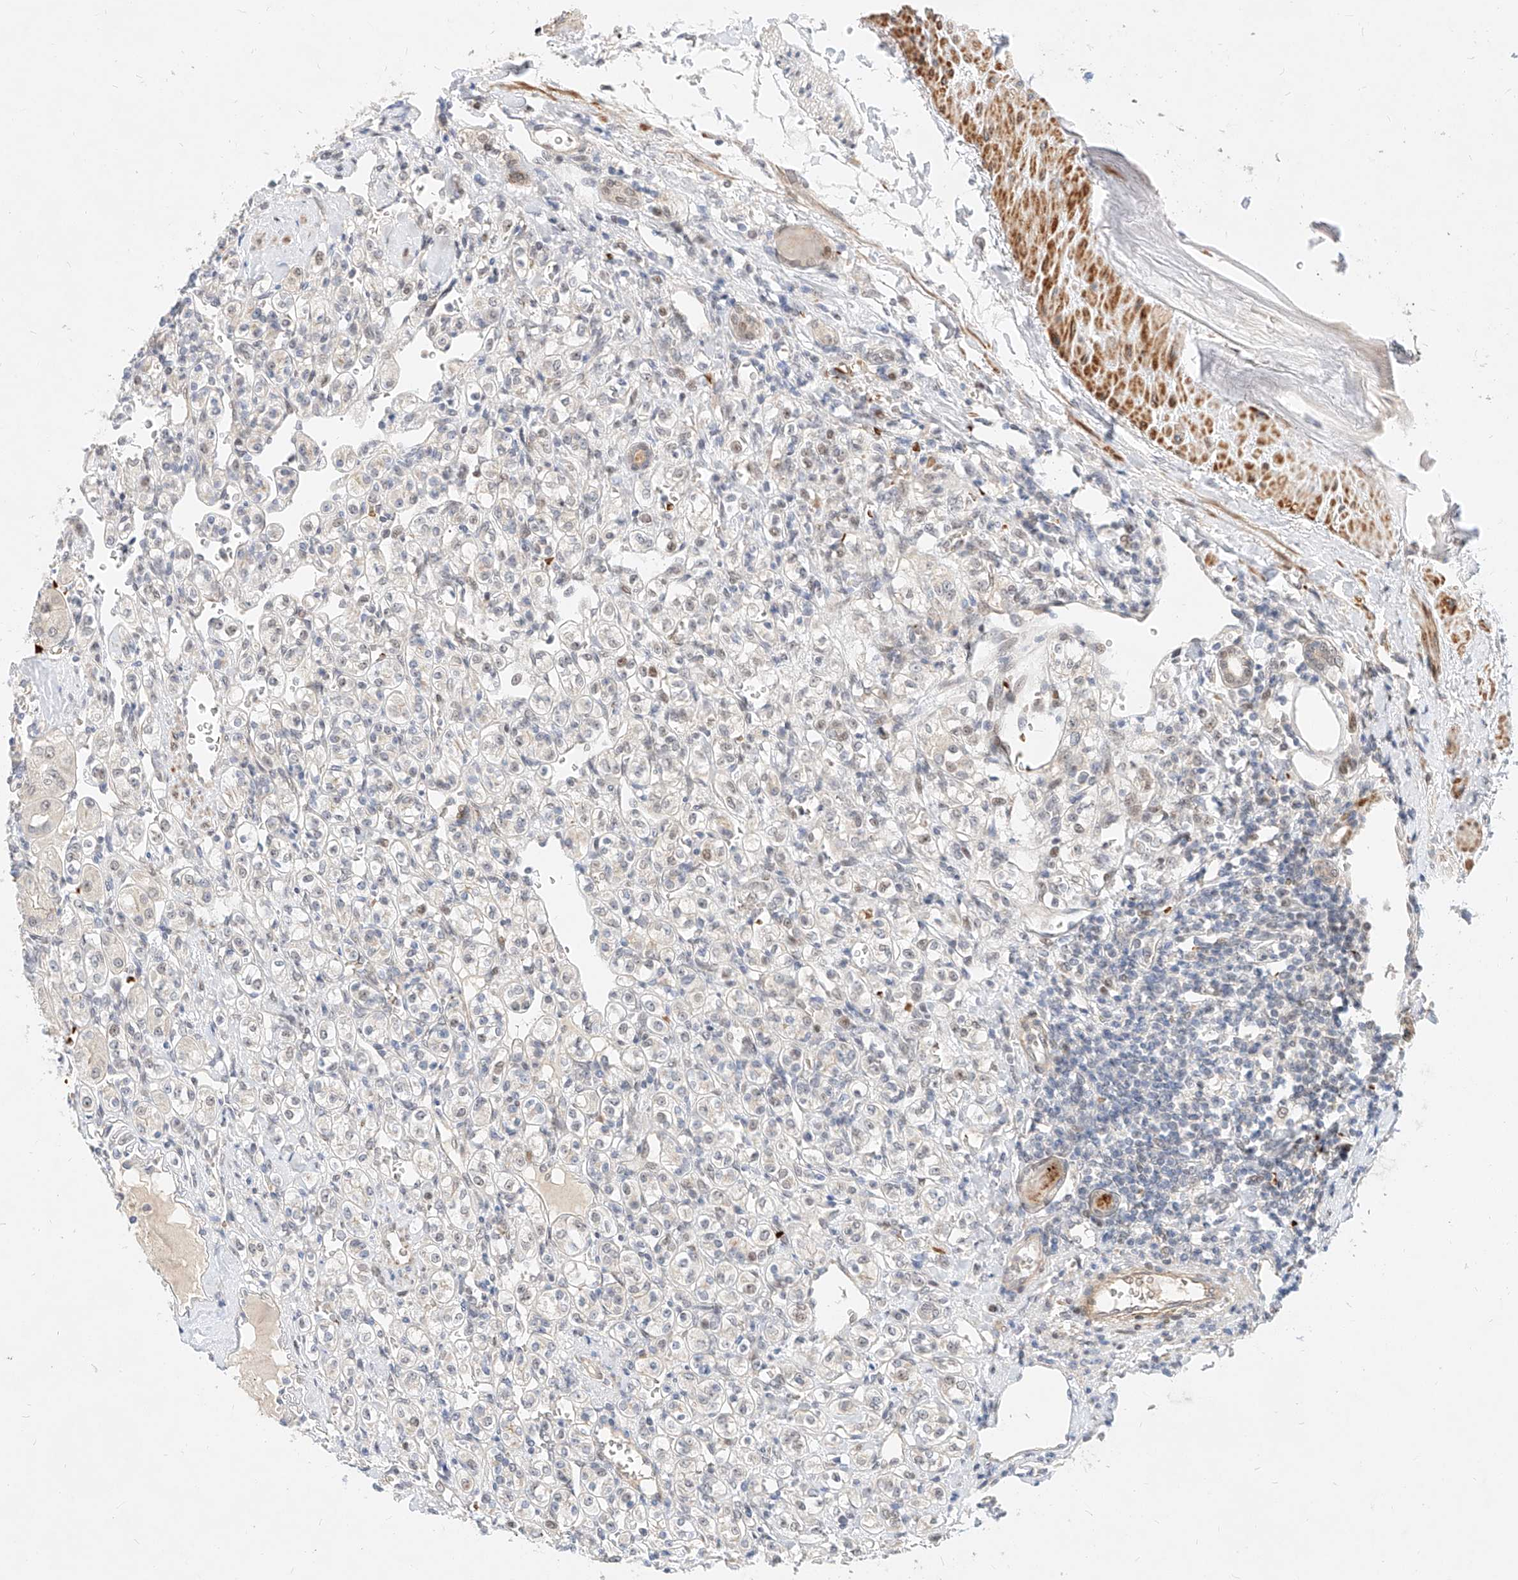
{"staining": {"intensity": "weak", "quantity": "<25%", "location": "nuclear"}, "tissue": "renal cancer", "cell_type": "Tumor cells", "image_type": "cancer", "snomed": [{"axis": "morphology", "description": "Adenocarcinoma, NOS"}, {"axis": "topography", "description": "Kidney"}], "caption": "High power microscopy image of an immunohistochemistry histopathology image of renal cancer (adenocarcinoma), revealing no significant expression in tumor cells.", "gene": "CBX8", "patient": {"sex": "male", "age": 77}}